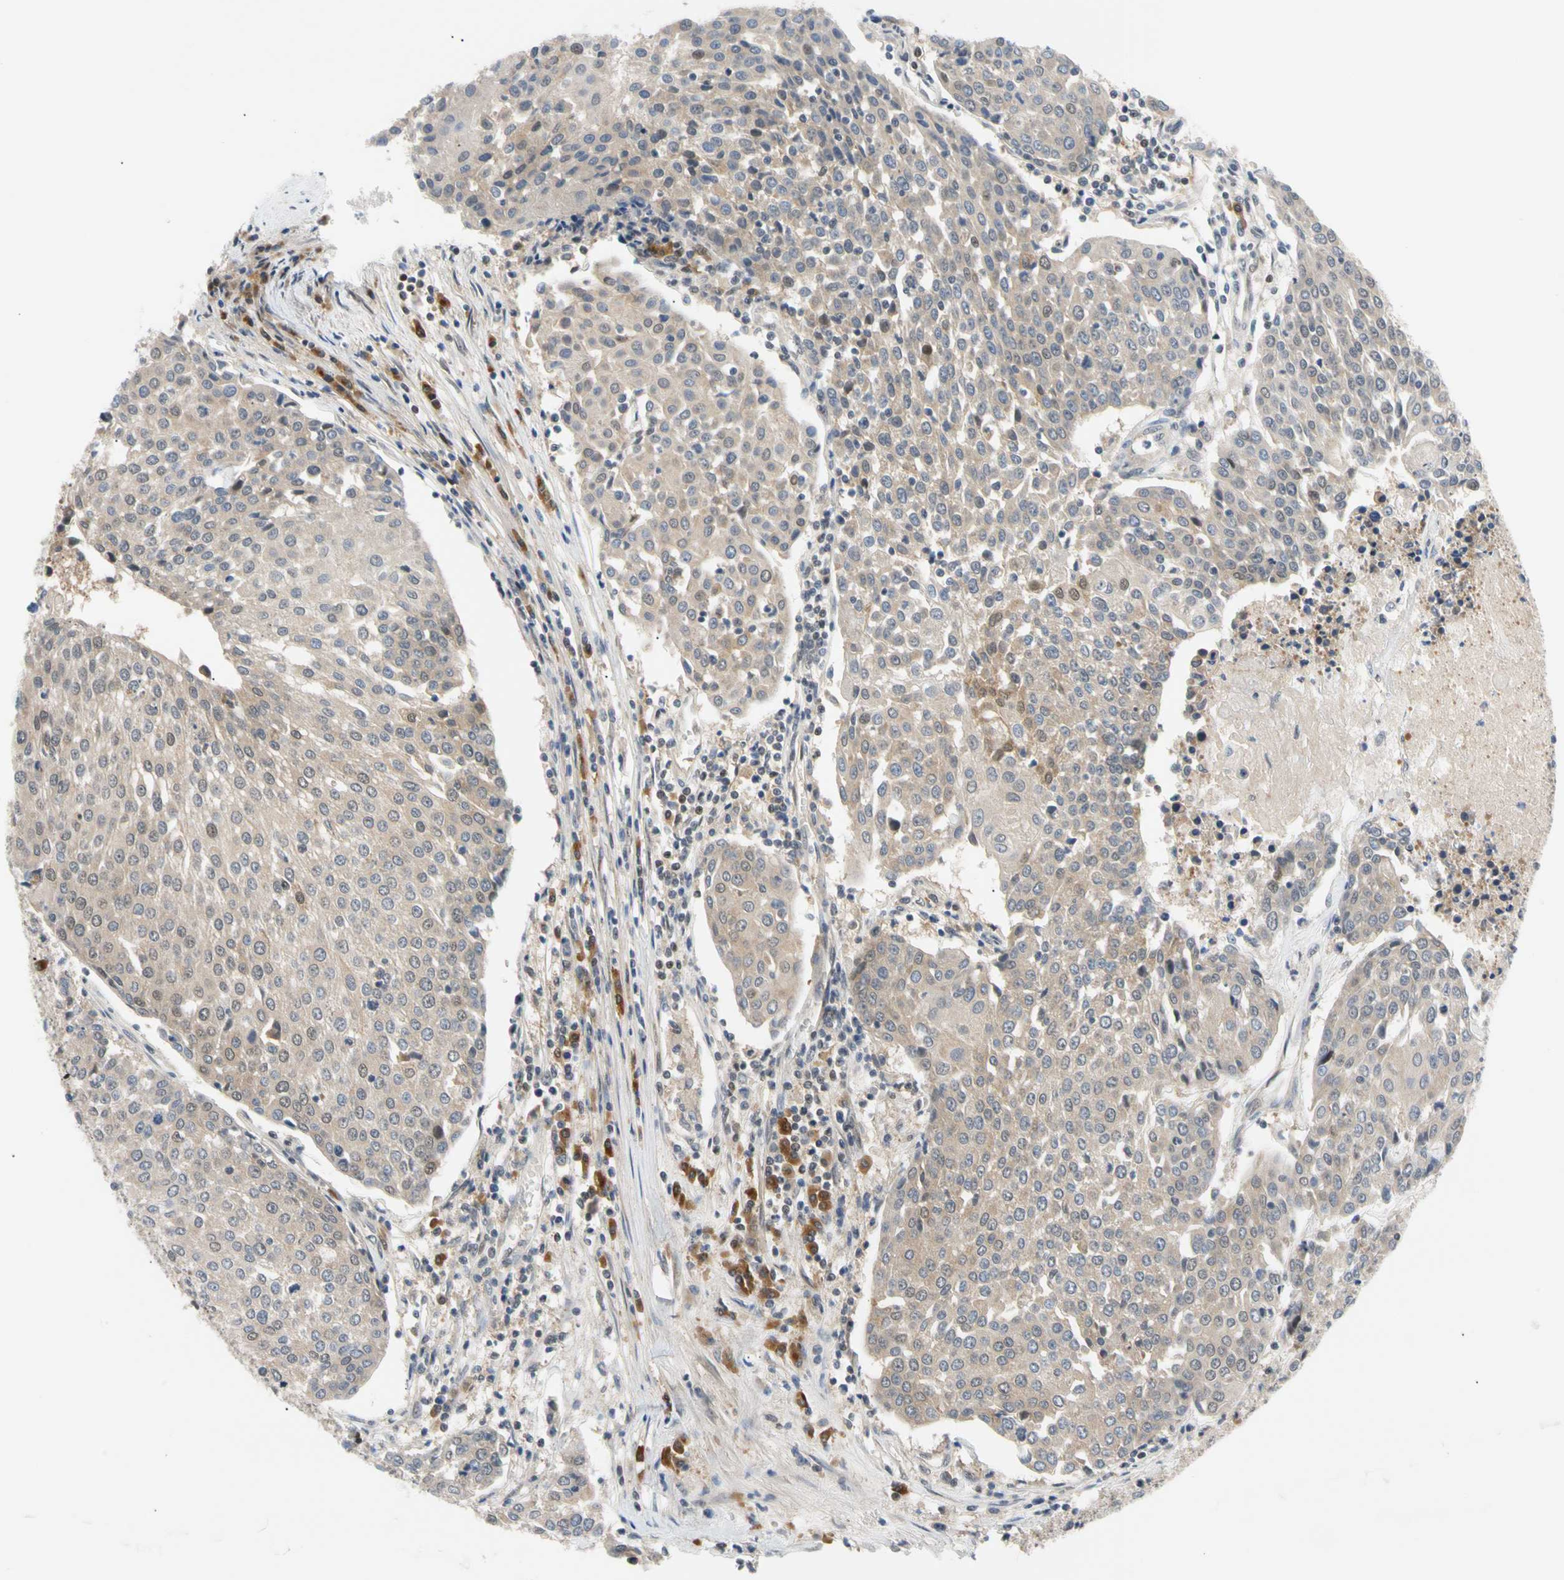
{"staining": {"intensity": "weak", "quantity": "25%-75%", "location": "cytoplasmic/membranous"}, "tissue": "urothelial cancer", "cell_type": "Tumor cells", "image_type": "cancer", "snomed": [{"axis": "morphology", "description": "Urothelial carcinoma, High grade"}, {"axis": "topography", "description": "Urinary bladder"}], "caption": "Approximately 25%-75% of tumor cells in human urothelial carcinoma (high-grade) exhibit weak cytoplasmic/membranous protein expression as visualized by brown immunohistochemical staining.", "gene": "SEC23B", "patient": {"sex": "female", "age": 85}}